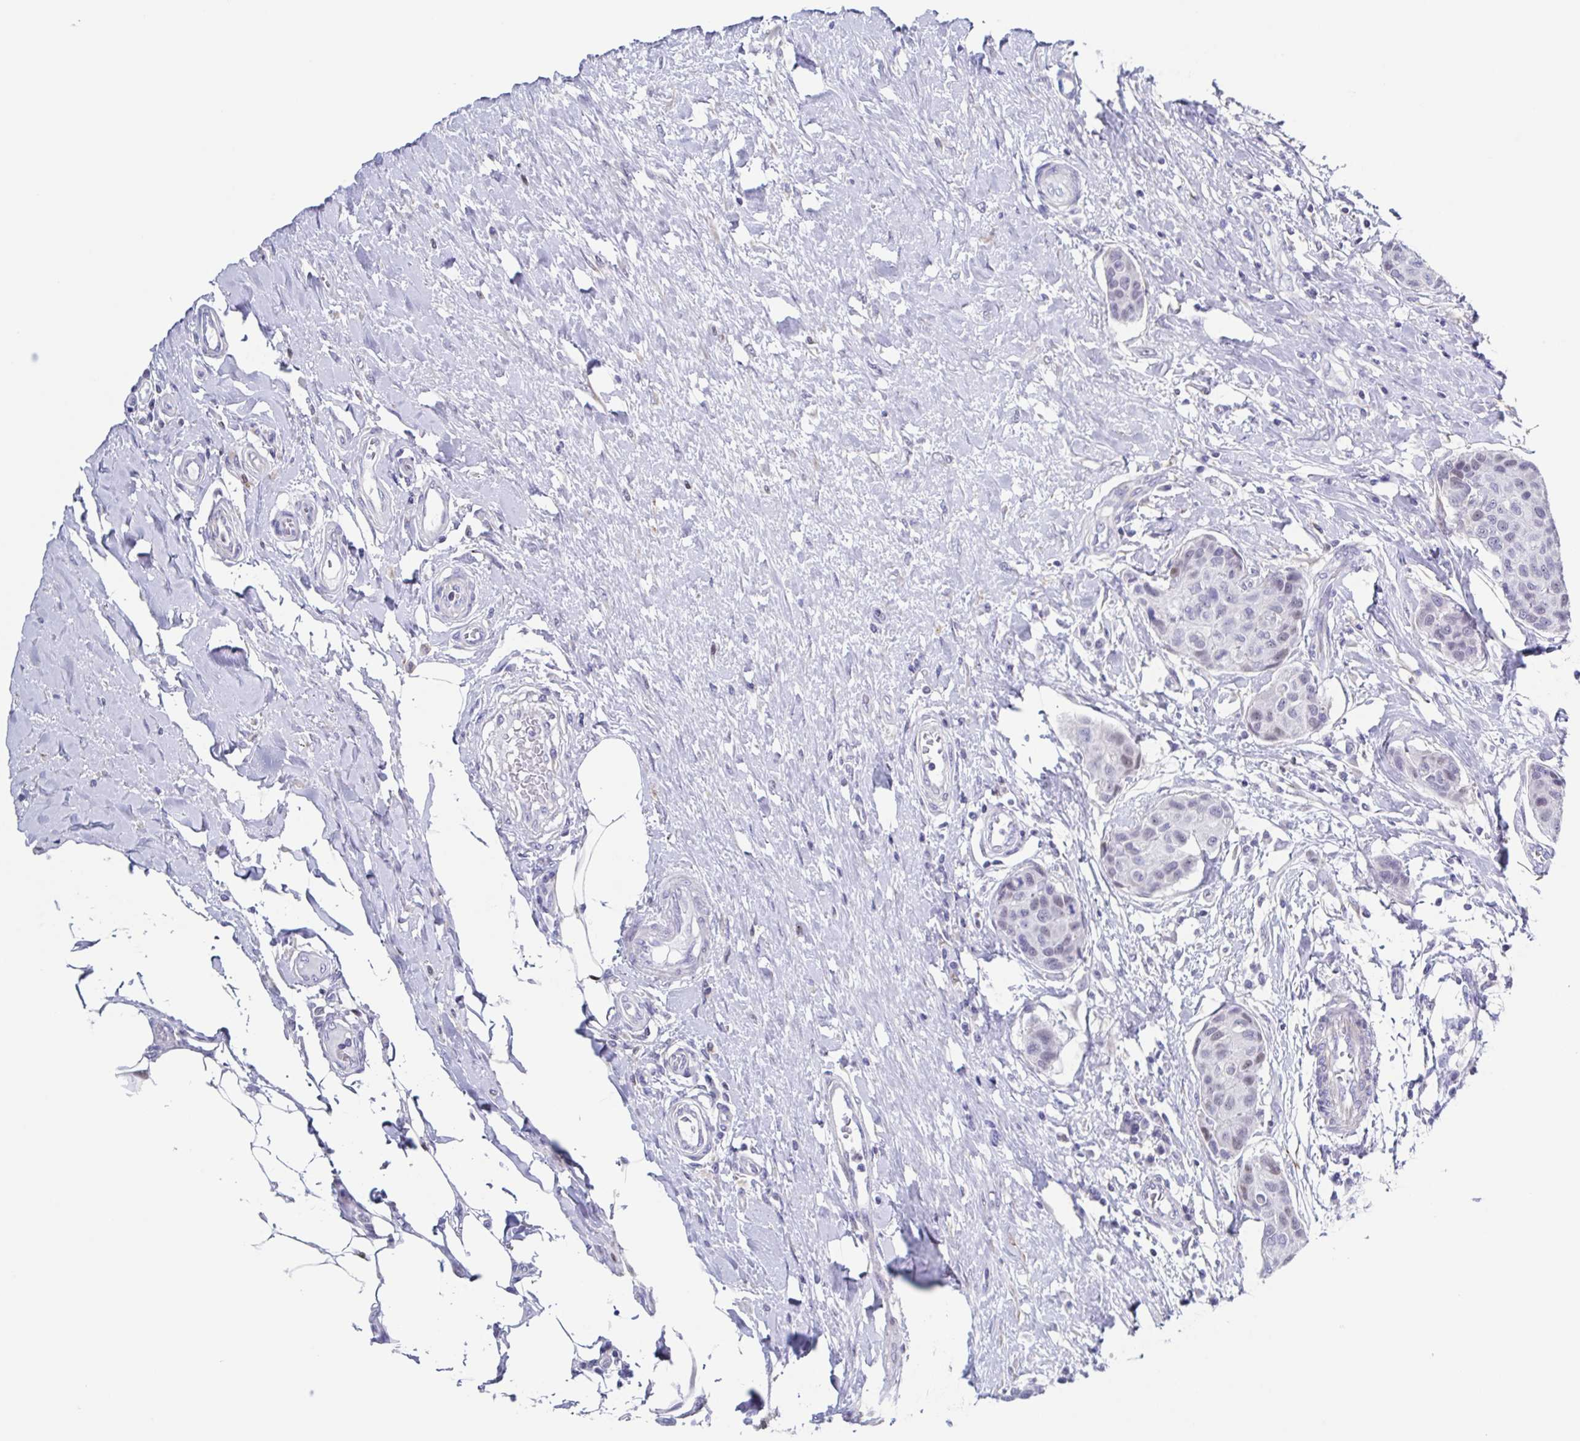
{"staining": {"intensity": "negative", "quantity": "none", "location": "none"}, "tissue": "breast cancer", "cell_type": "Tumor cells", "image_type": "cancer", "snomed": [{"axis": "morphology", "description": "Duct carcinoma"}, {"axis": "topography", "description": "Breast"}], "caption": "There is no significant expression in tumor cells of breast invasive ductal carcinoma.", "gene": "PBOV1", "patient": {"sex": "female", "age": 80}}